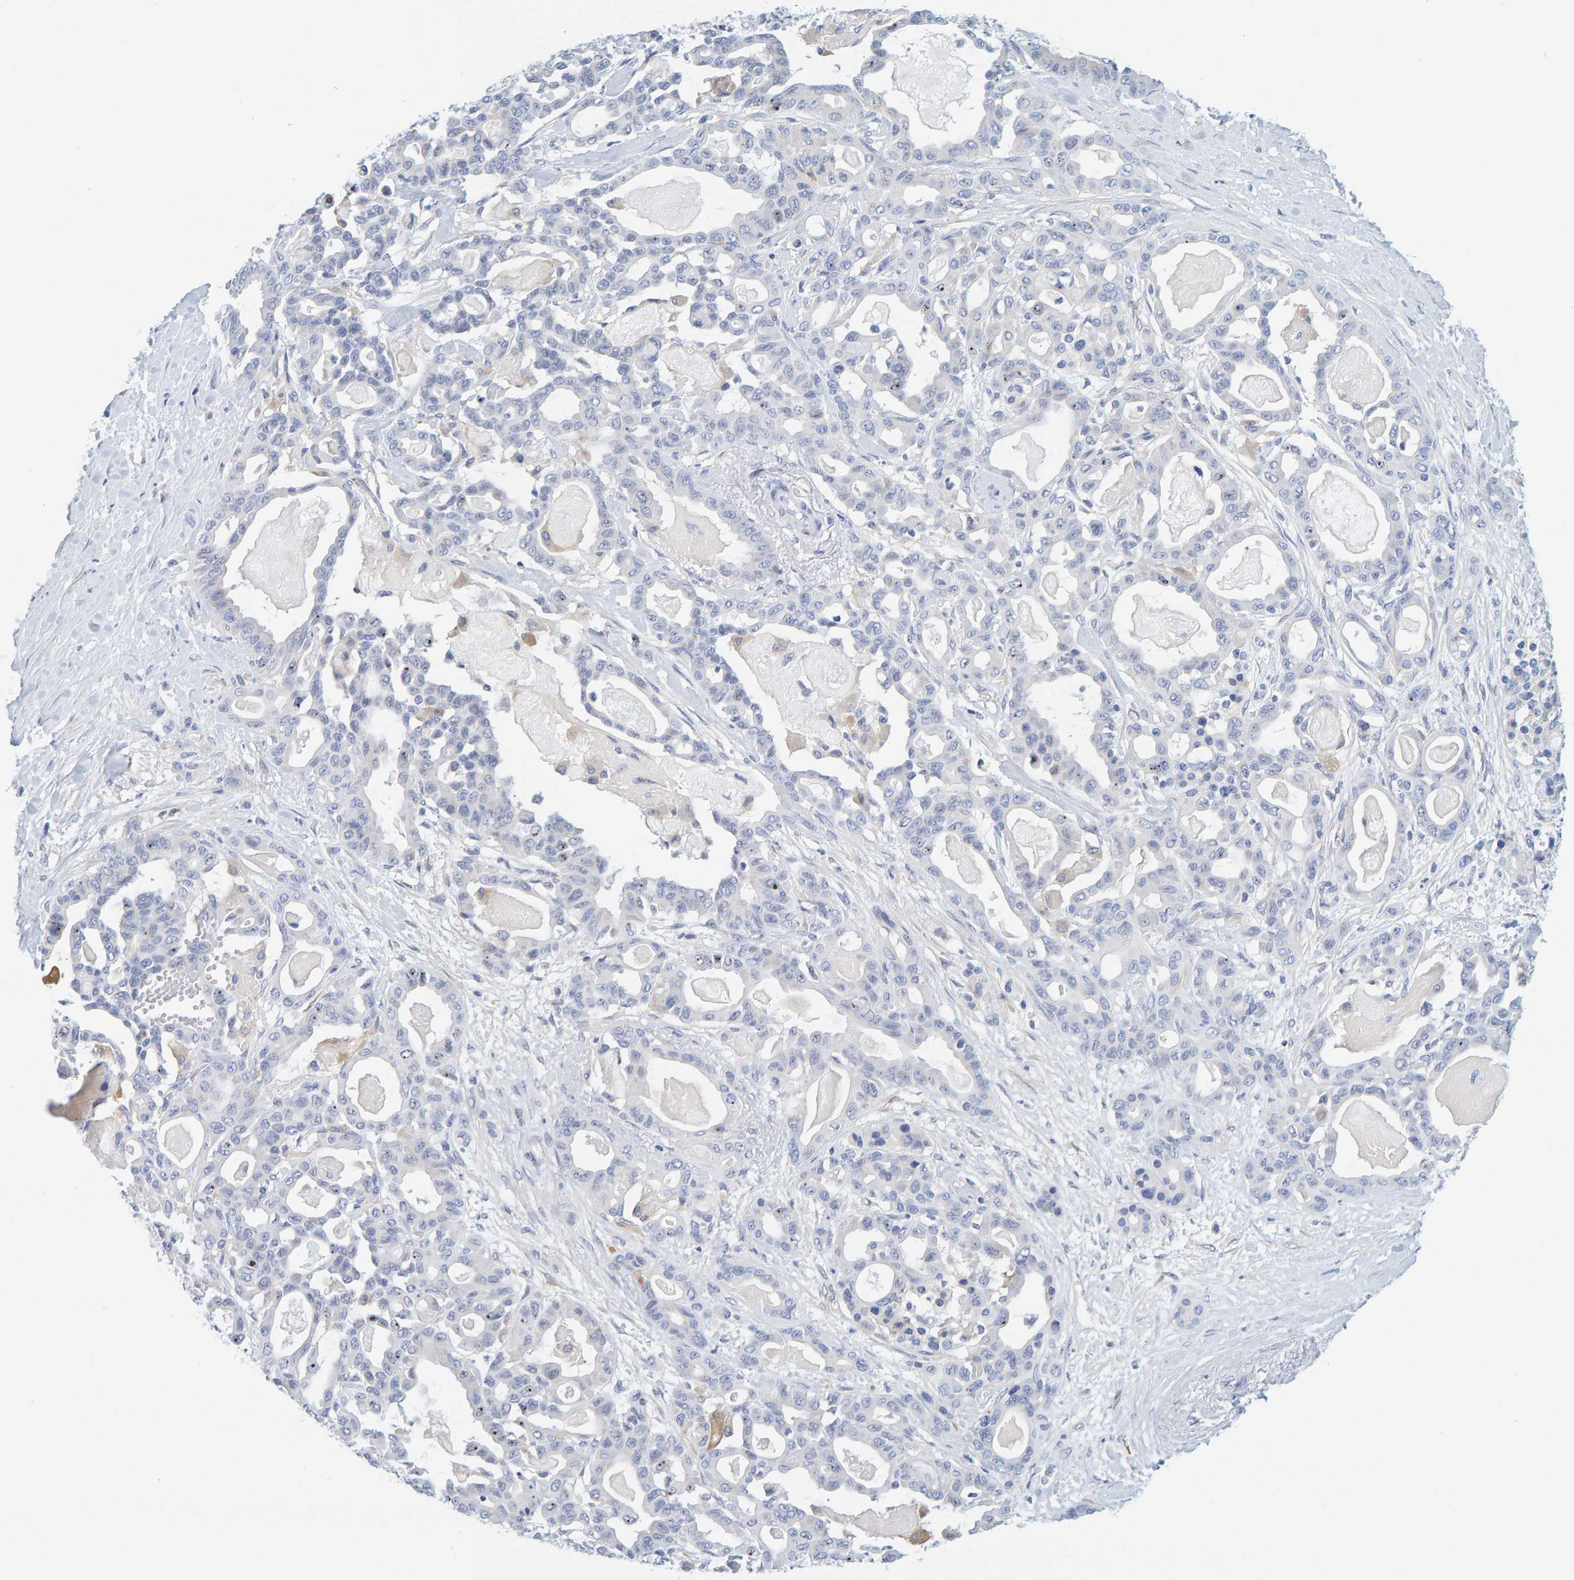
{"staining": {"intensity": "negative", "quantity": "none", "location": "none"}, "tissue": "pancreatic cancer", "cell_type": "Tumor cells", "image_type": "cancer", "snomed": [{"axis": "morphology", "description": "Adenocarcinoma, NOS"}, {"axis": "topography", "description": "Pancreas"}], "caption": "Tumor cells are negative for brown protein staining in adenocarcinoma (pancreatic). (DAB IHC with hematoxylin counter stain).", "gene": "MOG", "patient": {"sex": "male", "age": 63}}